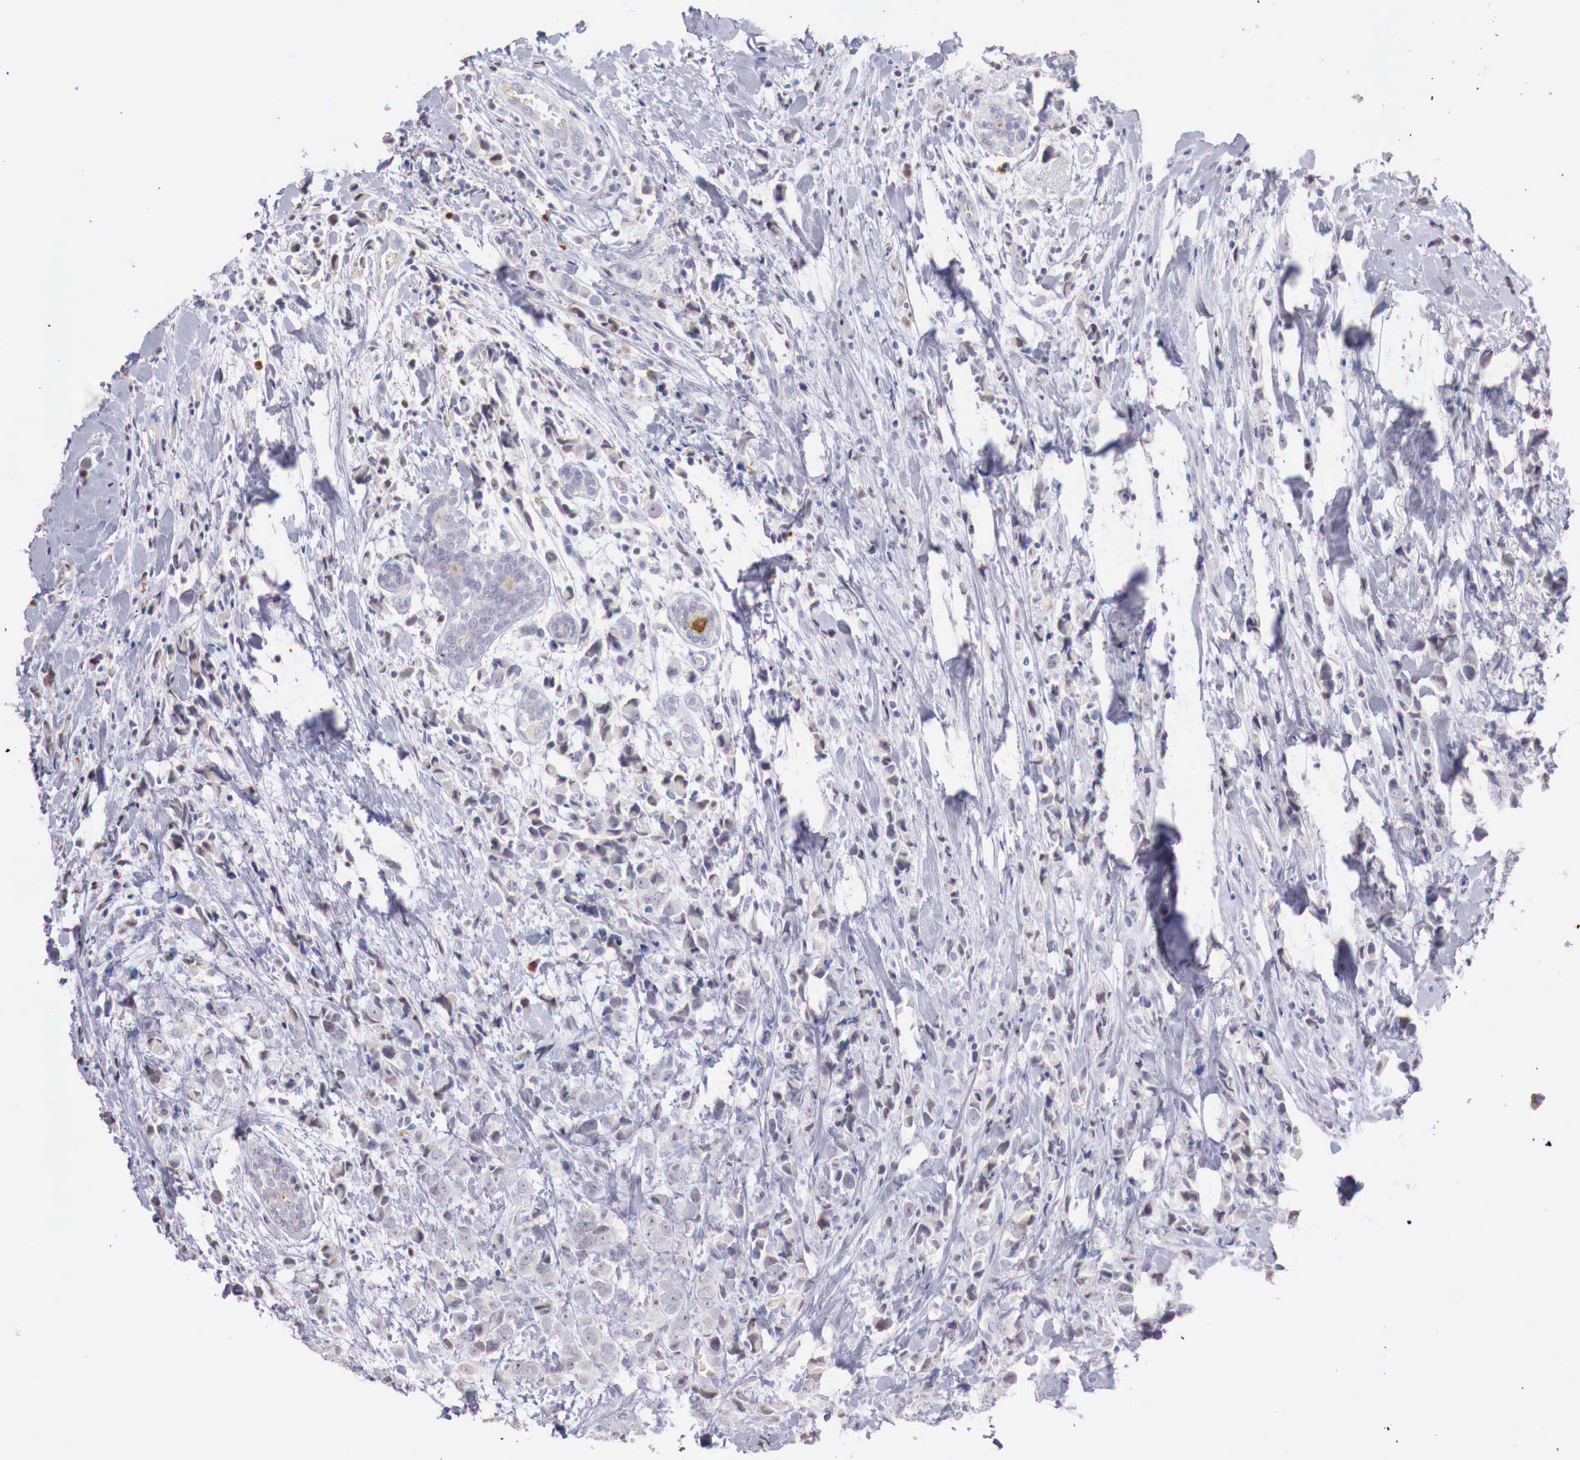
{"staining": {"intensity": "negative", "quantity": "none", "location": "none"}, "tissue": "breast cancer", "cell_type": "Tumor cells", "image_type": "cancer", "snomed": [{"axis": "morphology", "description": "Lobular carcinoma"}, {"axis": "topography", "description": "Breast"}], "caption": "Tumor cells show no significant expression in lobular carcinoma (breast).", "gene": "XPNPEP2", "patient": {"sex": "female", "age": 57}}